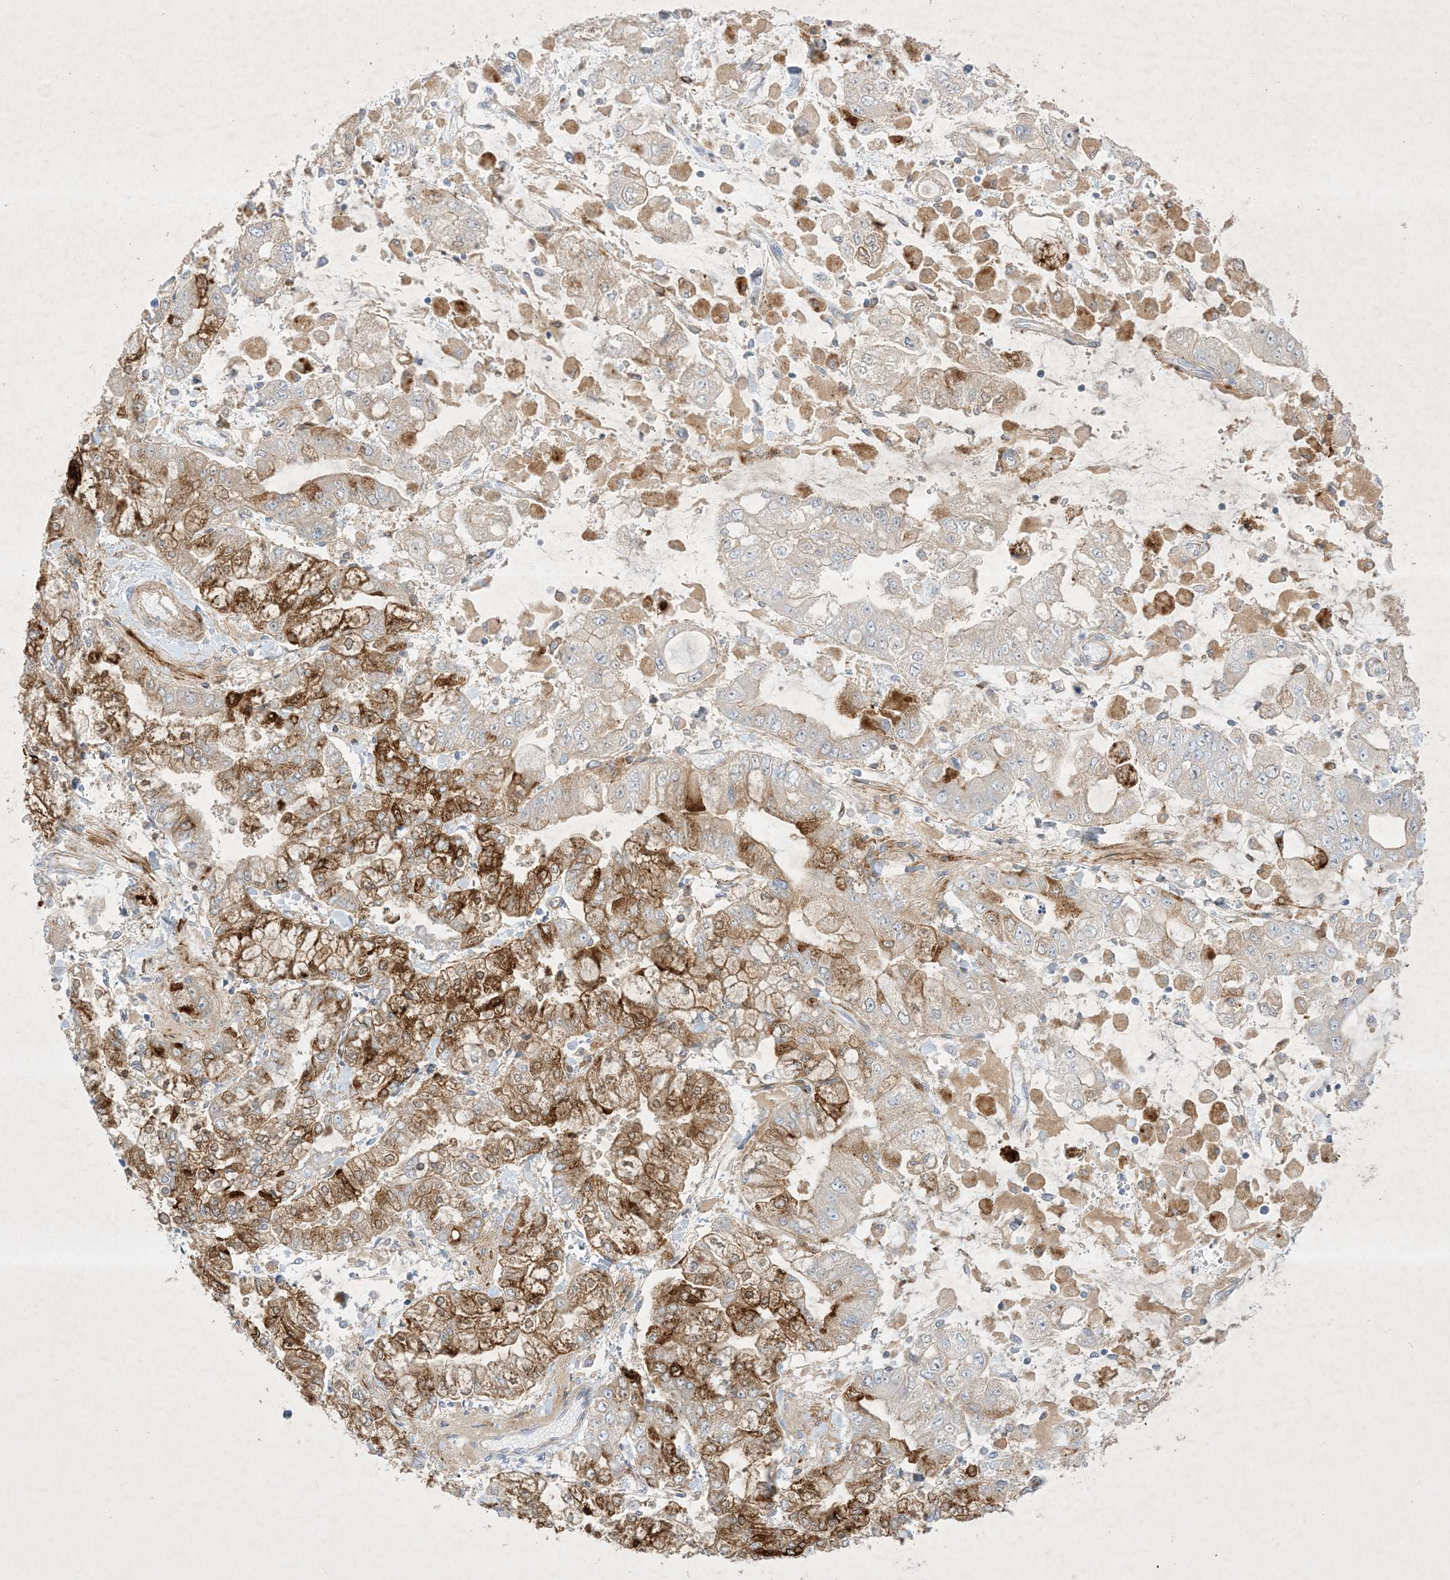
{"staining": {"intensity": "strong", "quantity": ">75%", "location": "cytoplasmic/membranous"}, "tissue": "stomach cancer", "cell_type": "Tumor cells", "image_type": "cancer", "snomed": [{"axis": "morphology", "description": "Normal tissue, NOS"}, {"axis": "morphology", "description": "Adenocarcinoma, NOS"}, {"axis": "topography", "description": "Stomach, upper"}, {"axis": "topography", "description": "Stomach"}], "caption": "Protein staining by immunohistochemistry shows strong cytoplasmic/membranous expression in about >75% of tumor cells in adenocarcinoma (stomach). (Stains: DAB (3,3'-diaminobenzidine) in brown, nuclei in blue, Microscopy: brightfield microscopy at high magnification).", "gene": "PLEKHA3", "patient": {"sex": "male", "age": 76}}